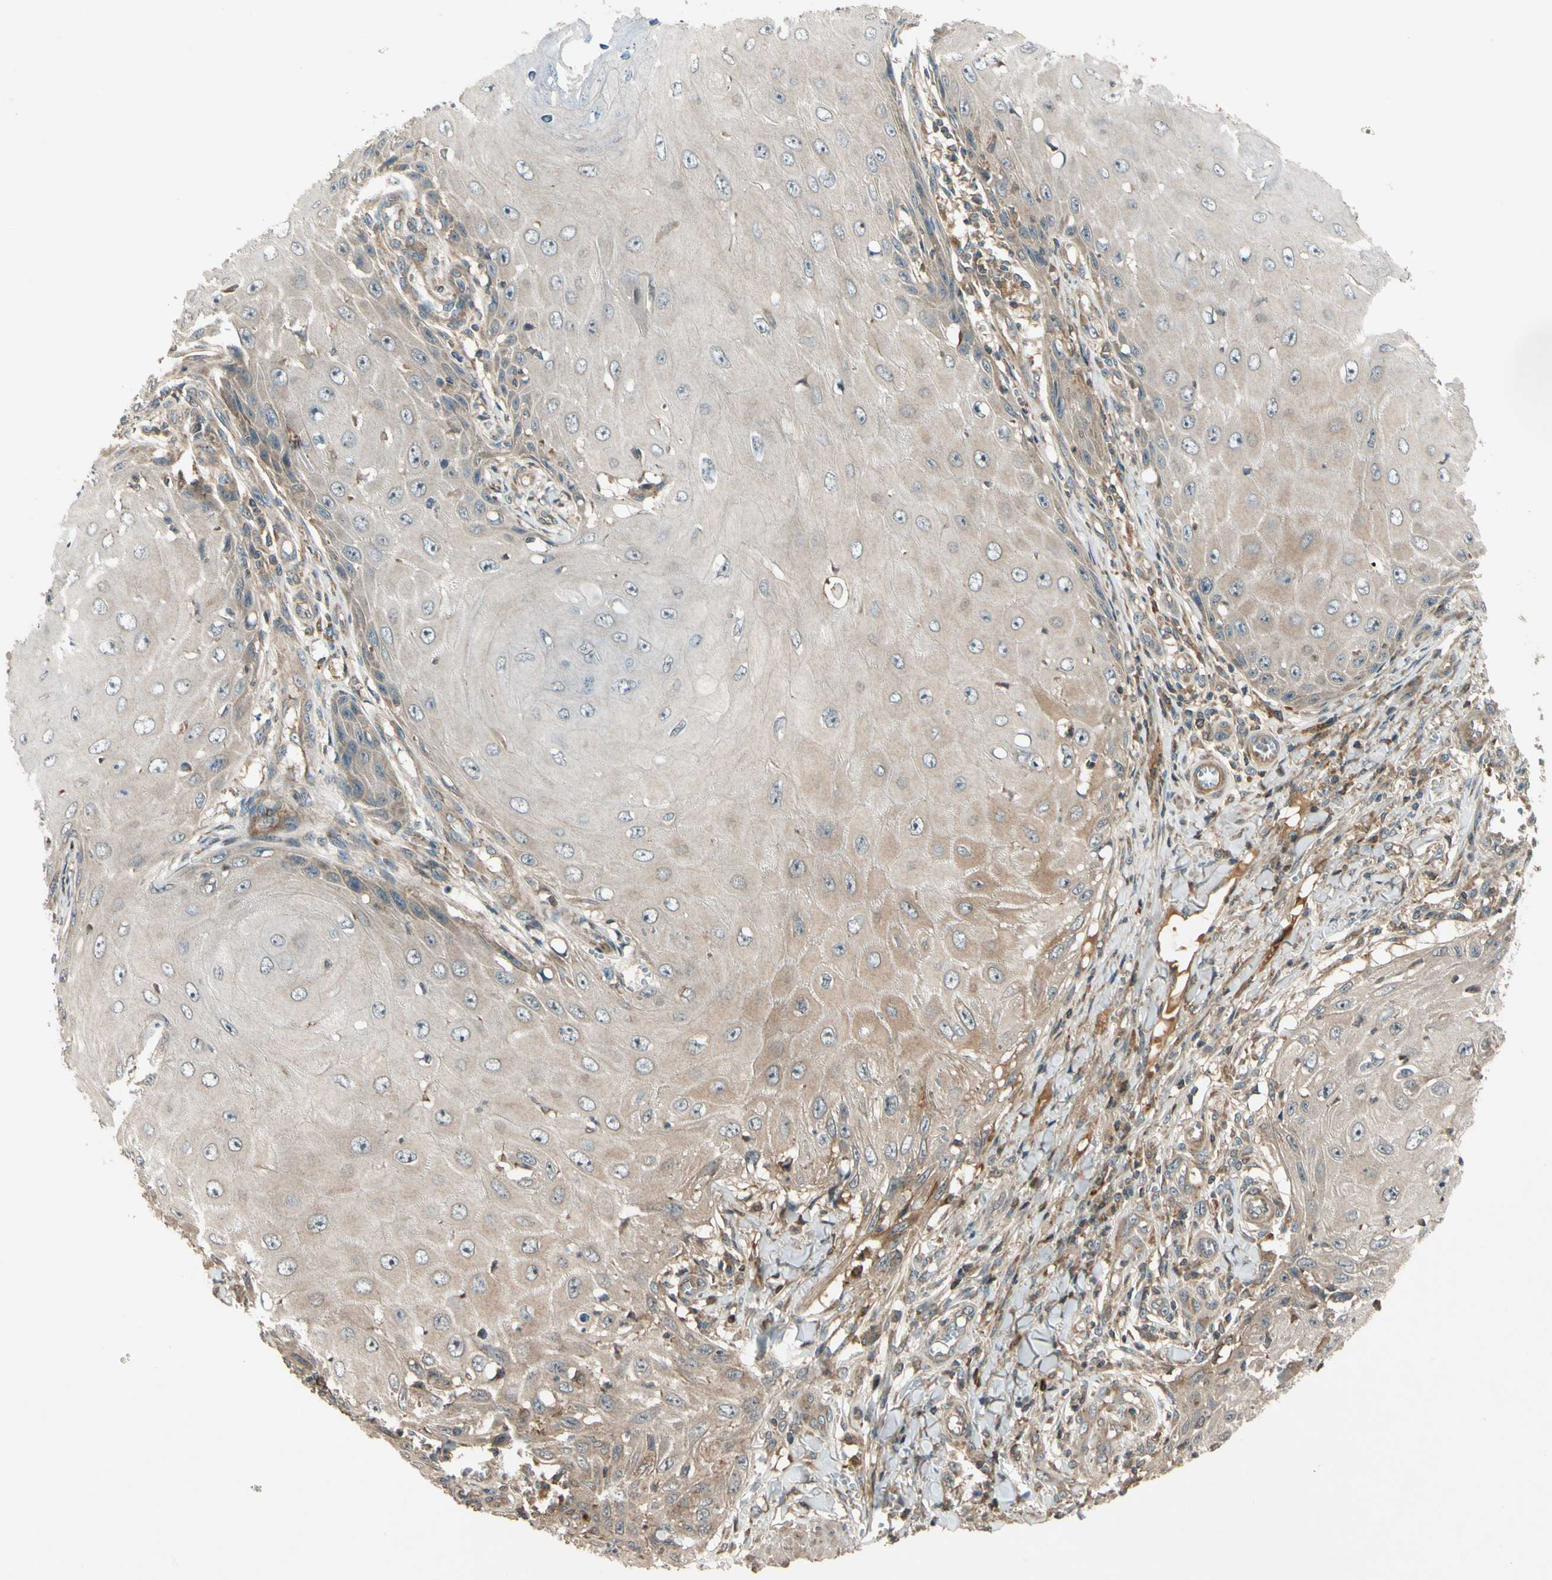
{"staining": {"intensity": "weak", "quantity": ">75%", "location": "cytoplasmic/membranous"}, "tissue": "skin cancer", "cell_type": "Tumor cells", "image_type": "cancer", "snomed": [{"axis": "morphology", "description": "Squamous cell carcinoma, NOS"}, {"axis": "topography", "description": "Skin"}], "caption": "Skin squamous cell carcinoma was stained to show a protein in brown. There is low levels of weak cytoplasmic/membranous staining in approximately >75% of tumor cells.", "gene": "ACVR1C", "patient": {"sex": "female", "age": 73}}